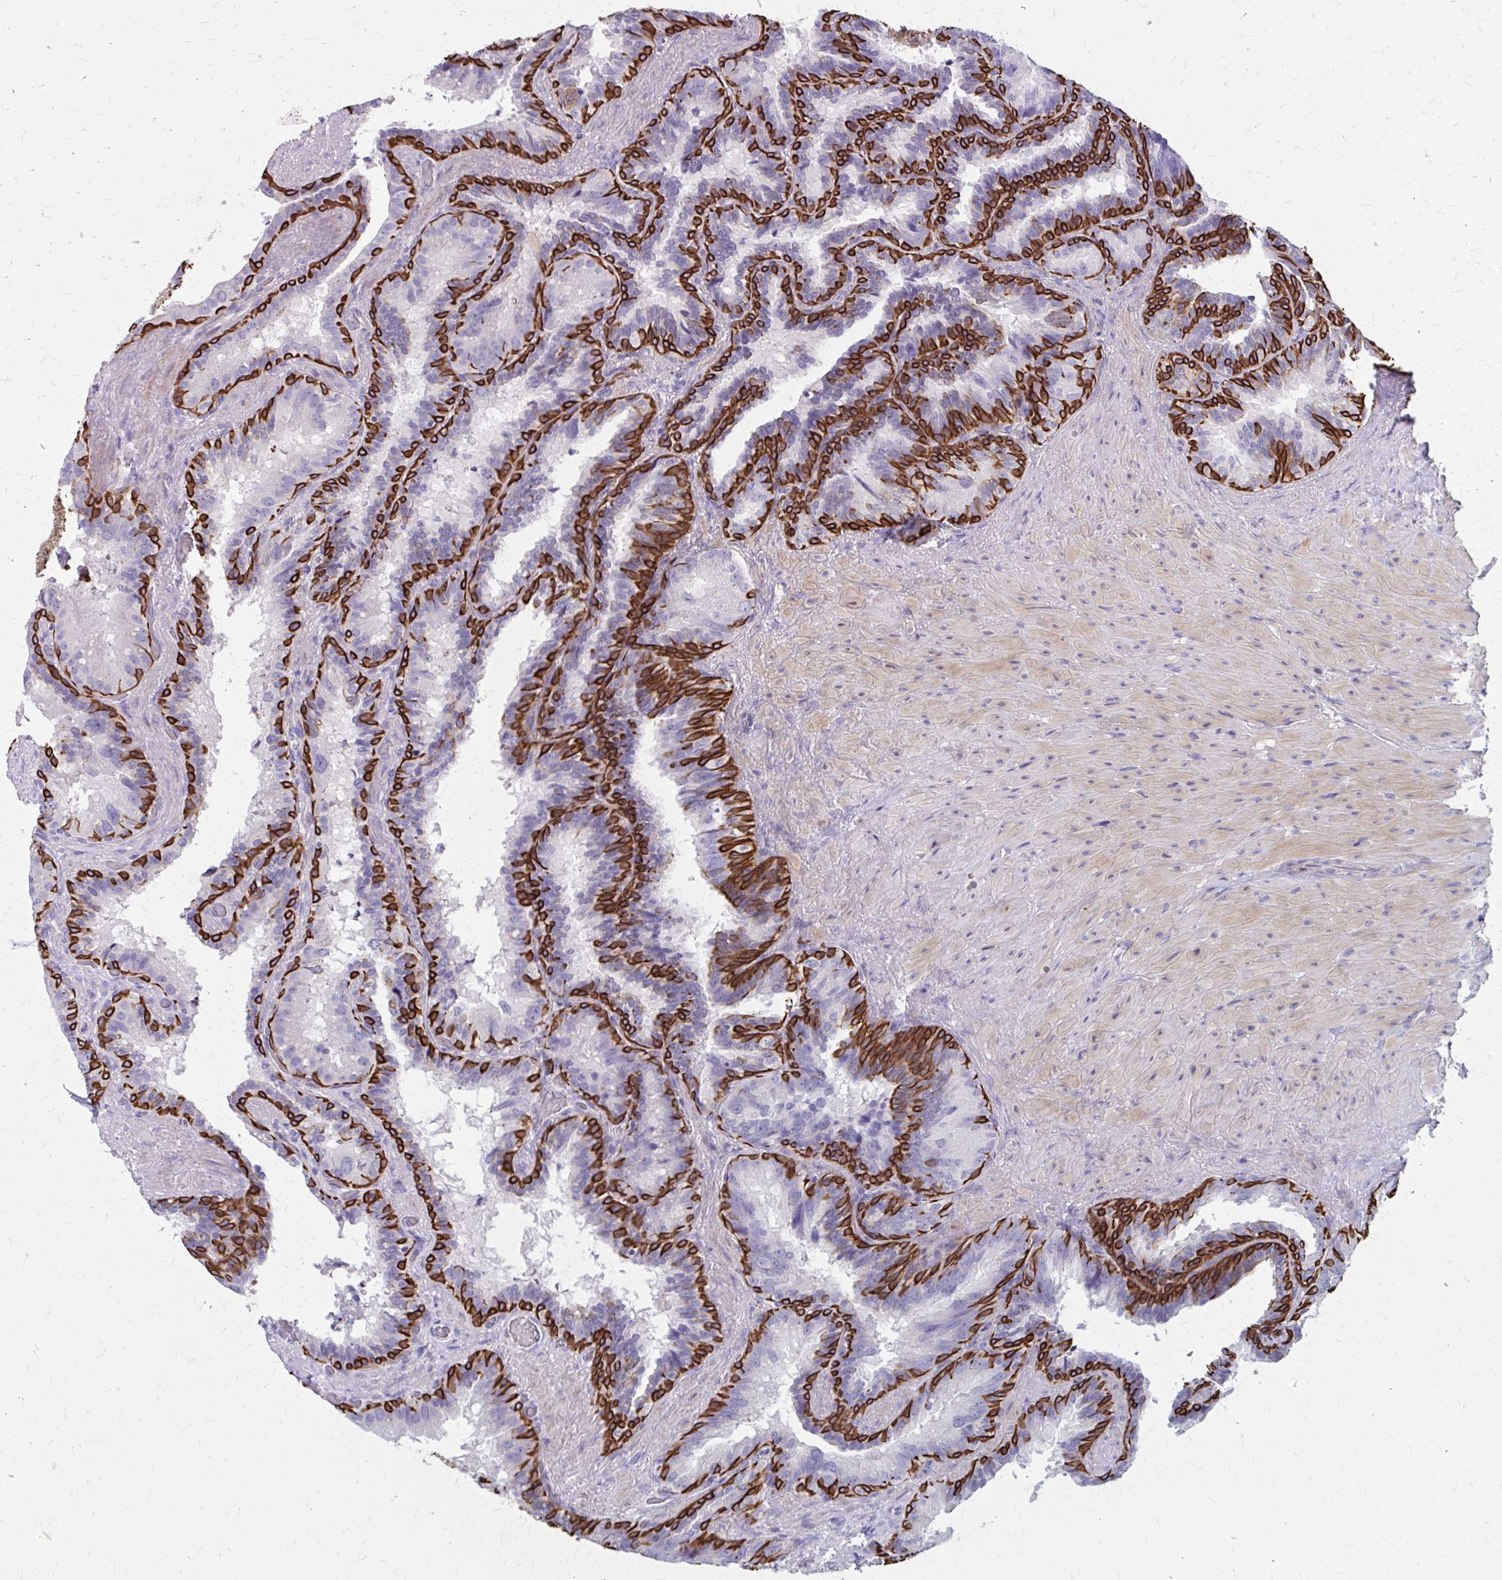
{"staining": {"intensity": "strong", "quantity": "<25%", "location": "cytoplasmic/membranous"}, "tissue": "seminal vesicle", "cell_type": "Glandular cells", "image_type": "normal", "snomed": [{"axis": "morphology", "description": "Normal tissue, NOS"}, {"axis": "topography", "description": "Seminal veicle"}], "caption": "High-power microscopy captured an IHC image of unremarkable seminal vesicle, revealing strong cytoplasmic/membranous positivity in about <25% of glandular cells.", "gene": "GLYATL2", "patient": {"sex": "male", "age": 60}}